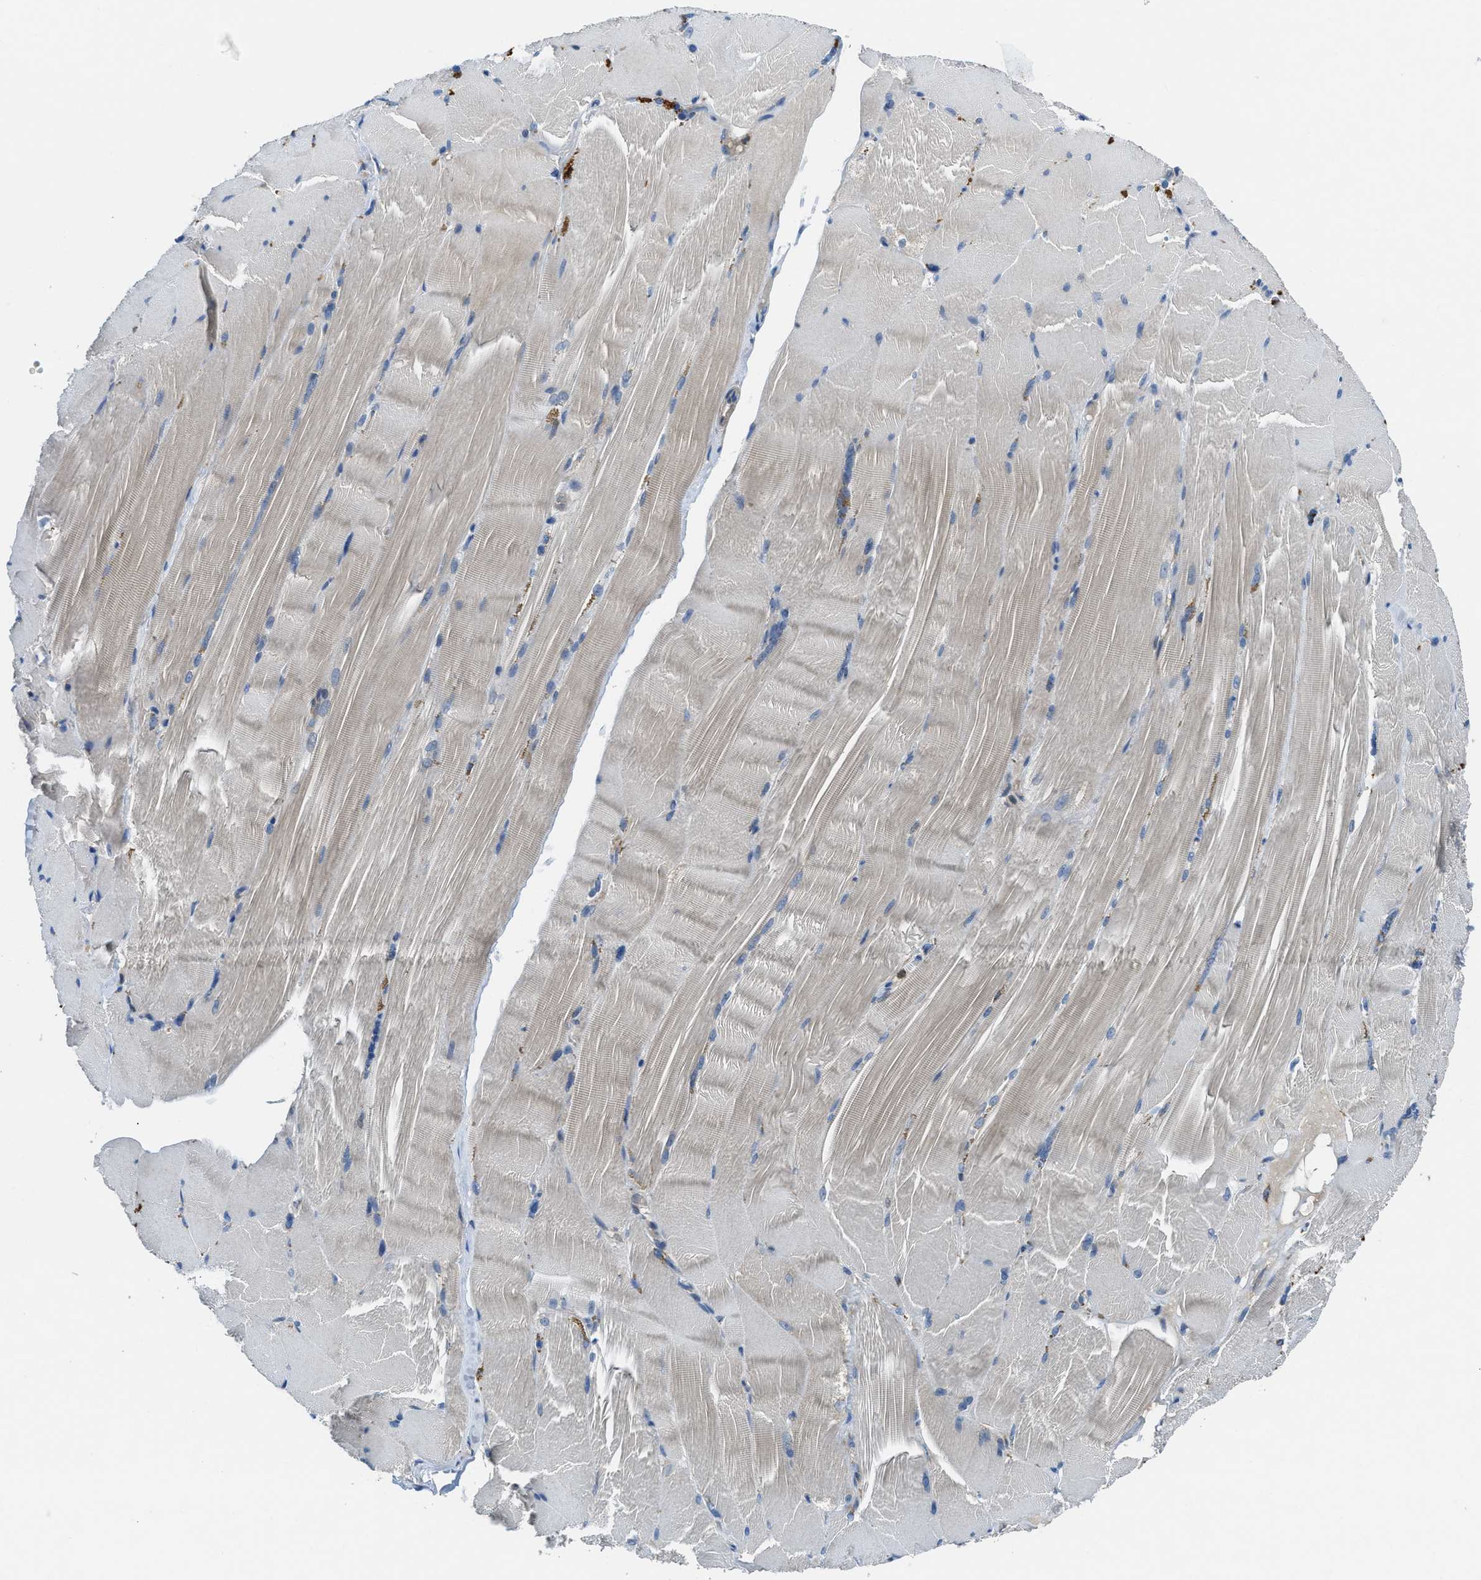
{"staining": {"intensity": "weak", "quantity": "<25%", "location": "cytoplasmic/membranous"}, "tissue": "skeletal muscle", "cell_type": "Myocytes", "image_type": "normal", "snomed": [{"axis": "morphology", "description": "Normal tissue, NOS"}, {"axis": "topography", "description": "Skin"}, {"axis": "topography", "description": "Skeletal muscle"}], "caption": "Myocytes show no significant staining in normal skeletal muscle. The staining is performed using DAB (3,3'-diaminobenzidine) brown chromogen with nuclei counter-stained in using hematoxylin.", "gene": "MAP3K20", "patient": {"sex": "male", "age": 83}}